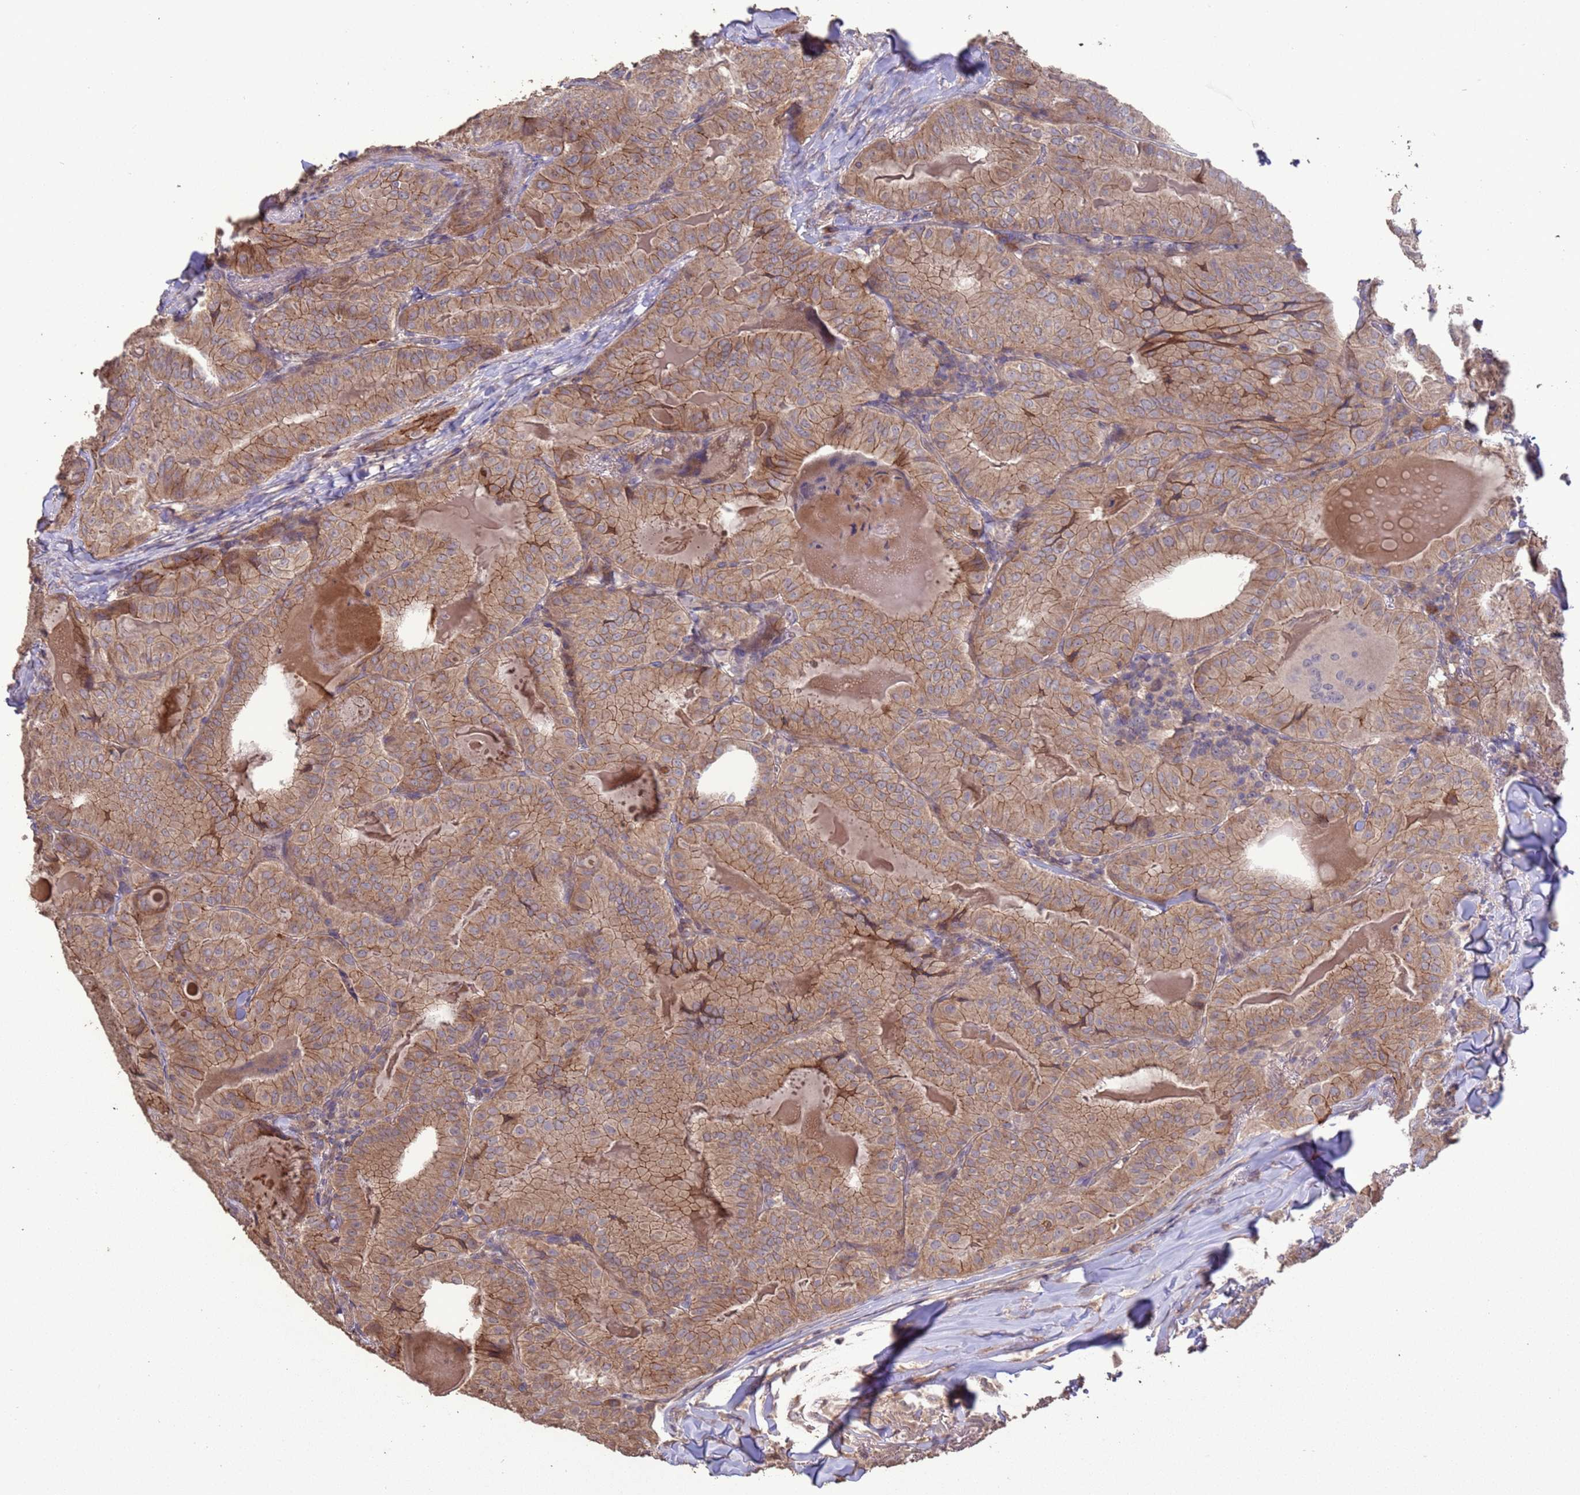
{"staining": {"intensity": "moderate", "quantity": ">75%", "location": "cytoplasmic/membranous"}, "tissue": "thyroid cancer", "cell_type": "Tumor cells", "image_type": "cancer", "snomed": [{"axis": "morphology", "description": "Papillary adenocarcinoma, NOS"}, {"axis": "topography", "description": "Thyroid gland"}], "caption": "High-power microscopy captured an IHC histopathology image of thyroid papillary adenocarcinoma, revealing moderate cytoplasmic/membranous expression in about >75% of tumor cells. Immunohistochemistry (ihc) stains the protein of interest in brown and the nuclei are stained blue.", "gene": "SLC9B2", "patient": {"sex": "female", "age": 68}}